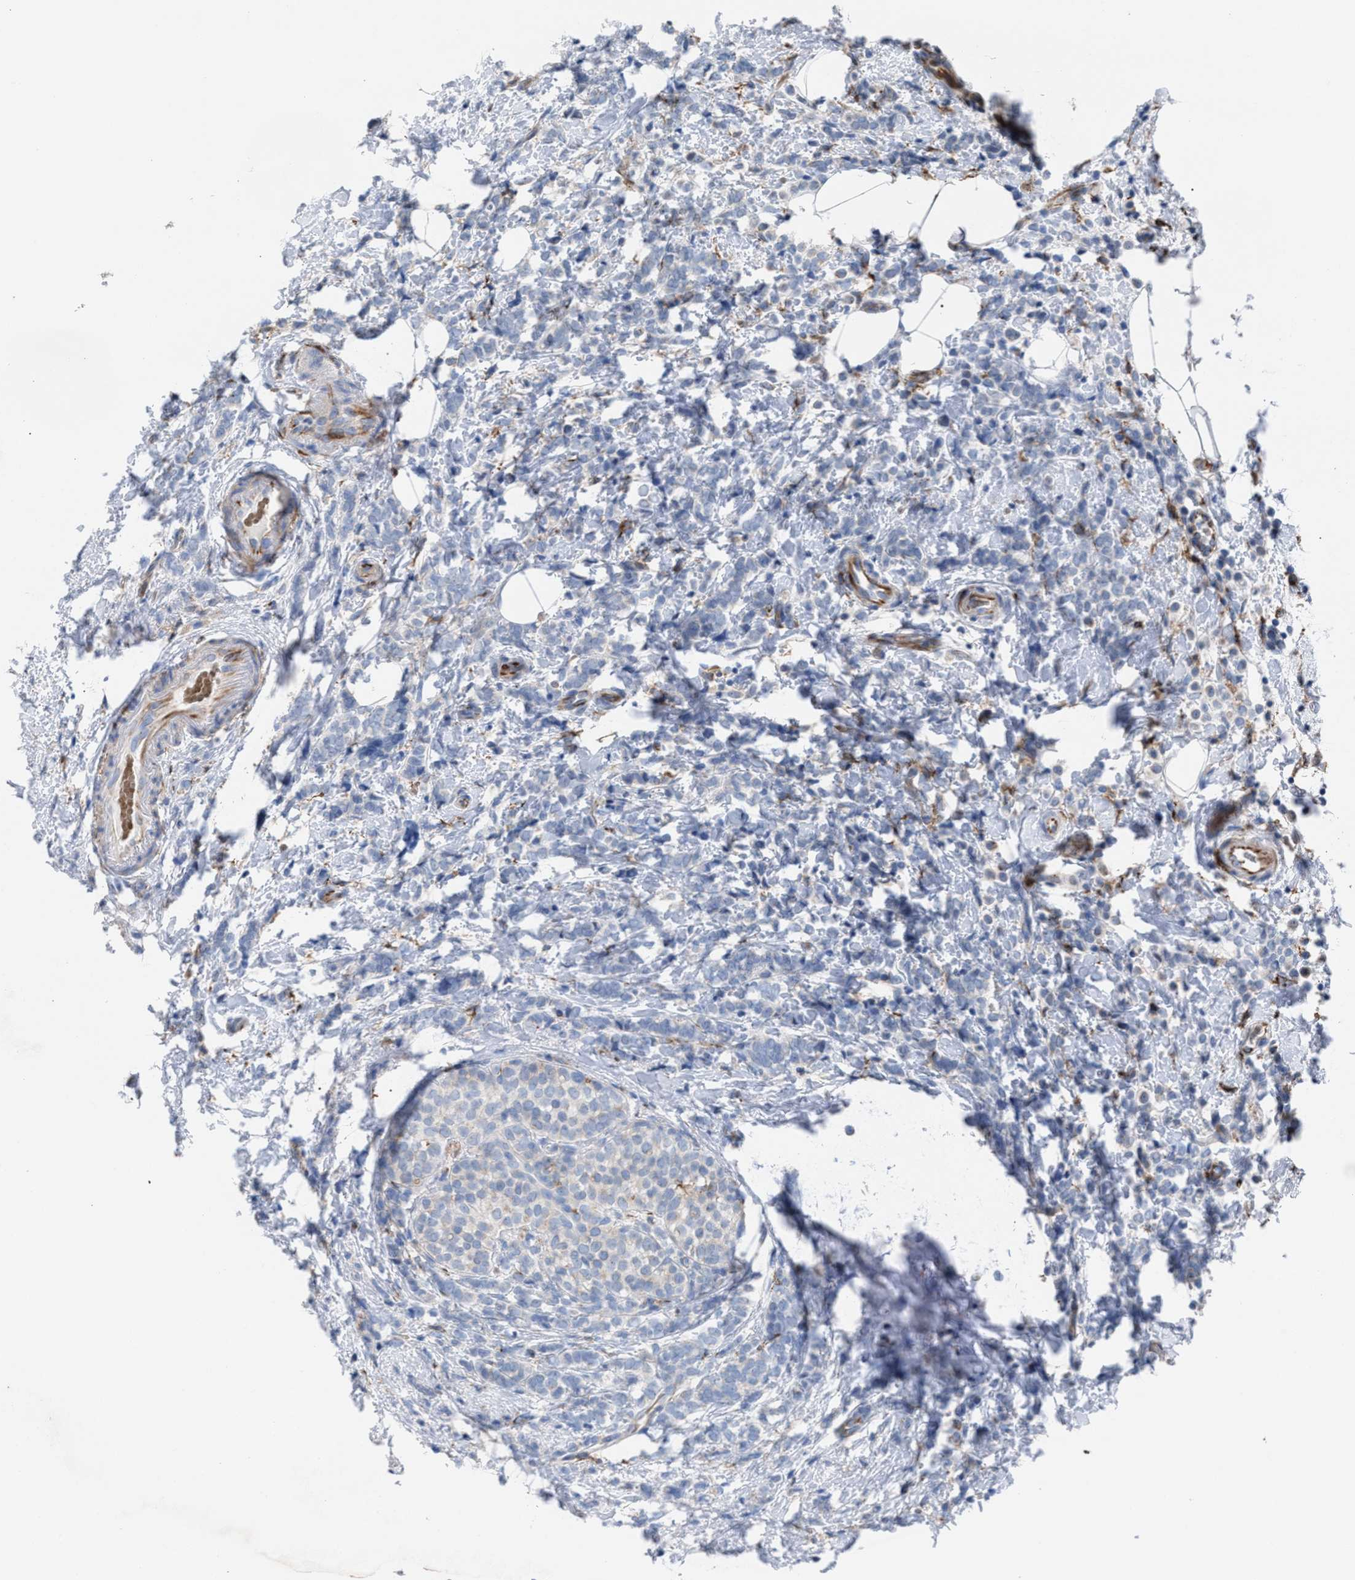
{"staining": {"intensity": "negative", "quantity": "none", "location": "none"}, "tissue": "breast cancer", "cell_type": "Tumor cells", "image_type": "cancer", "snomed": [{"axis": "morphology", "description": "Lobular carcinoma"}, {"axis": "topography", "description": "Breast"}], "caption": "Human lobular carcinoma (breast) stained for a protein using immunohistochemistry demonstrates no positivity in tumor cells.", "gene": "SLC47A1", "patient": {"sex": "female", "age": 50}}